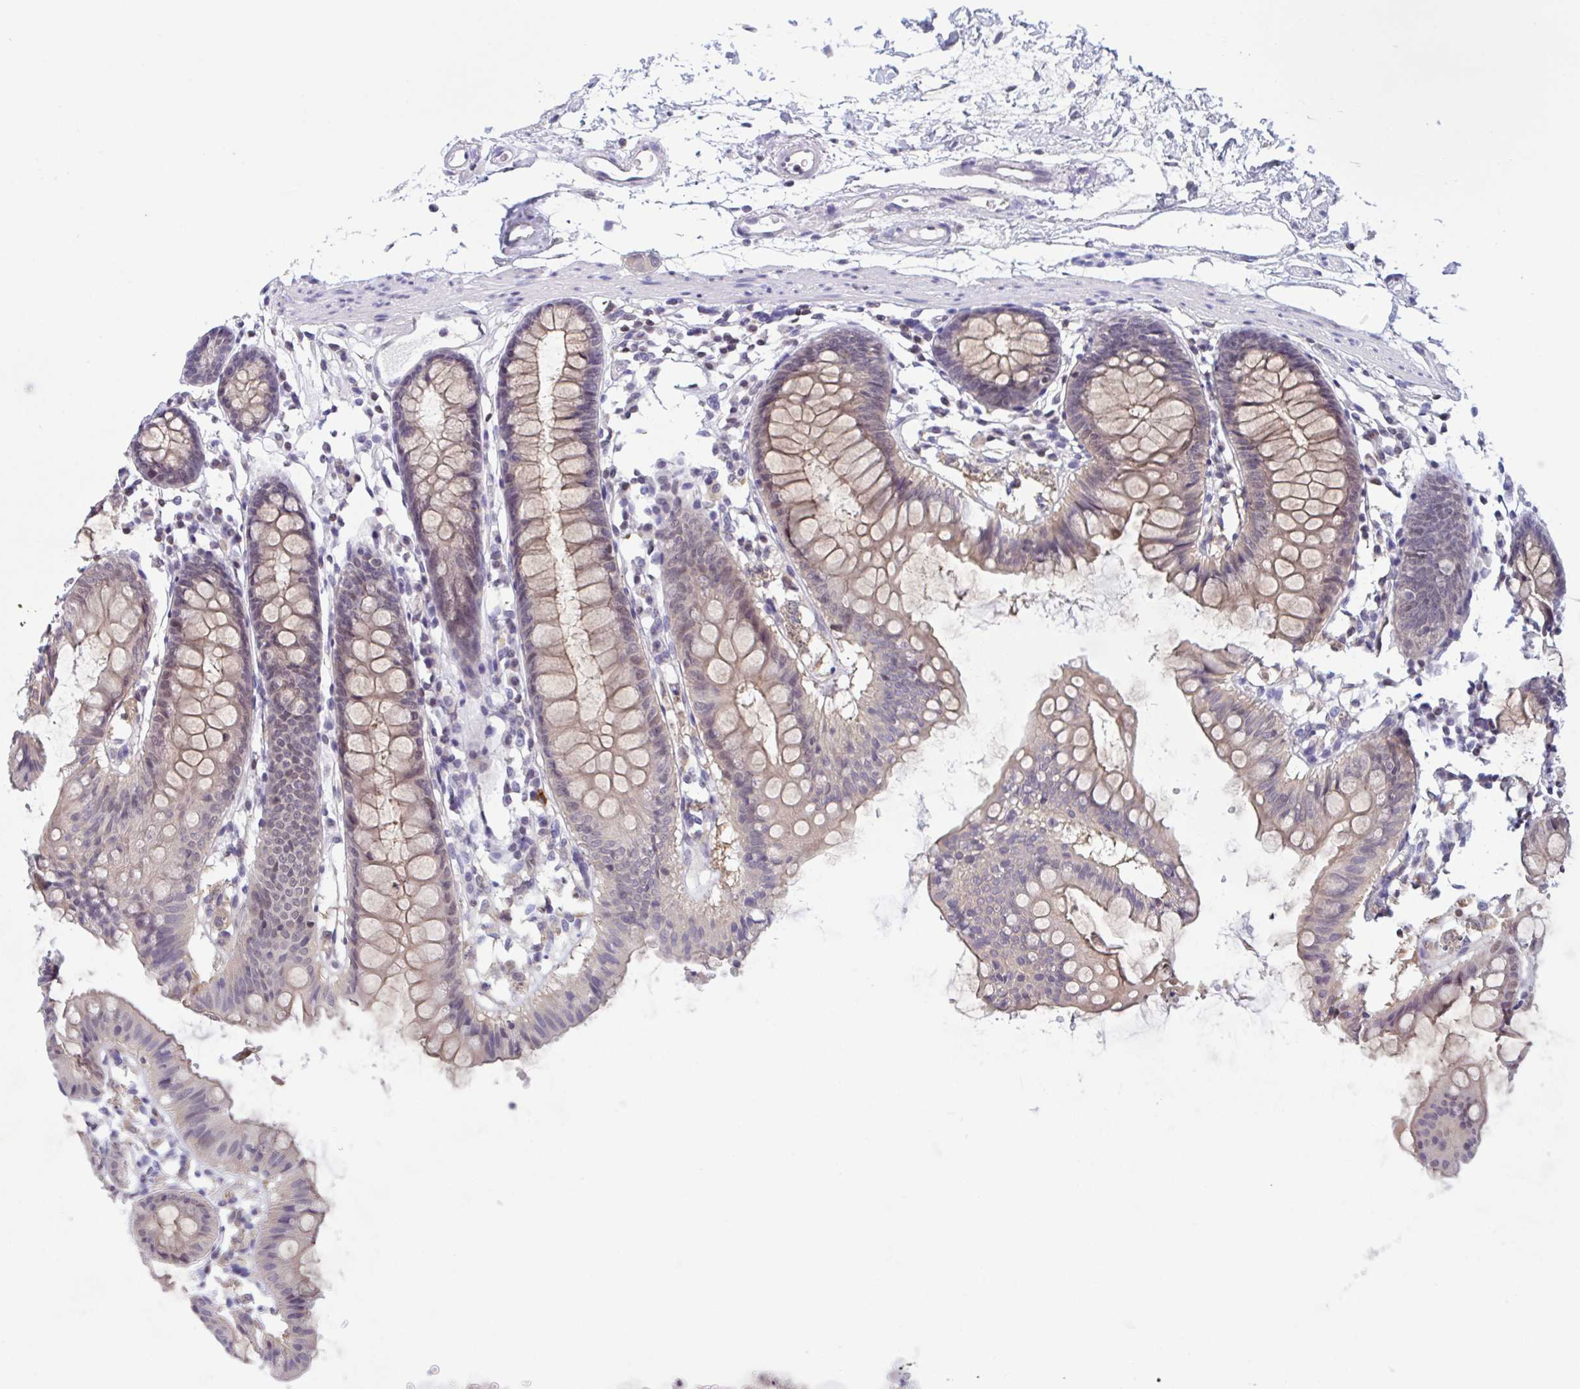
{"staining": {"intensity": "negative", "quantity": "none", "location": "none"}, "tissue": "colon", "cell_type": "Endothelial cells", "image_type": "normal", "snomed": [{"axis": "morphology", "description": "Normal tissue, NOS"}, {"axis": "topography", "description": "Colon"}], "caption": "High magnification brightfield microscopy of benign colon stained with DAB (3,3'-diaminobenzidine) (brown) and counterstained with hematoxylin (blue): endothelial cells show no significant positivity.", "gene": "SNX11", "patient": {"sex": "female", "age": 84}}